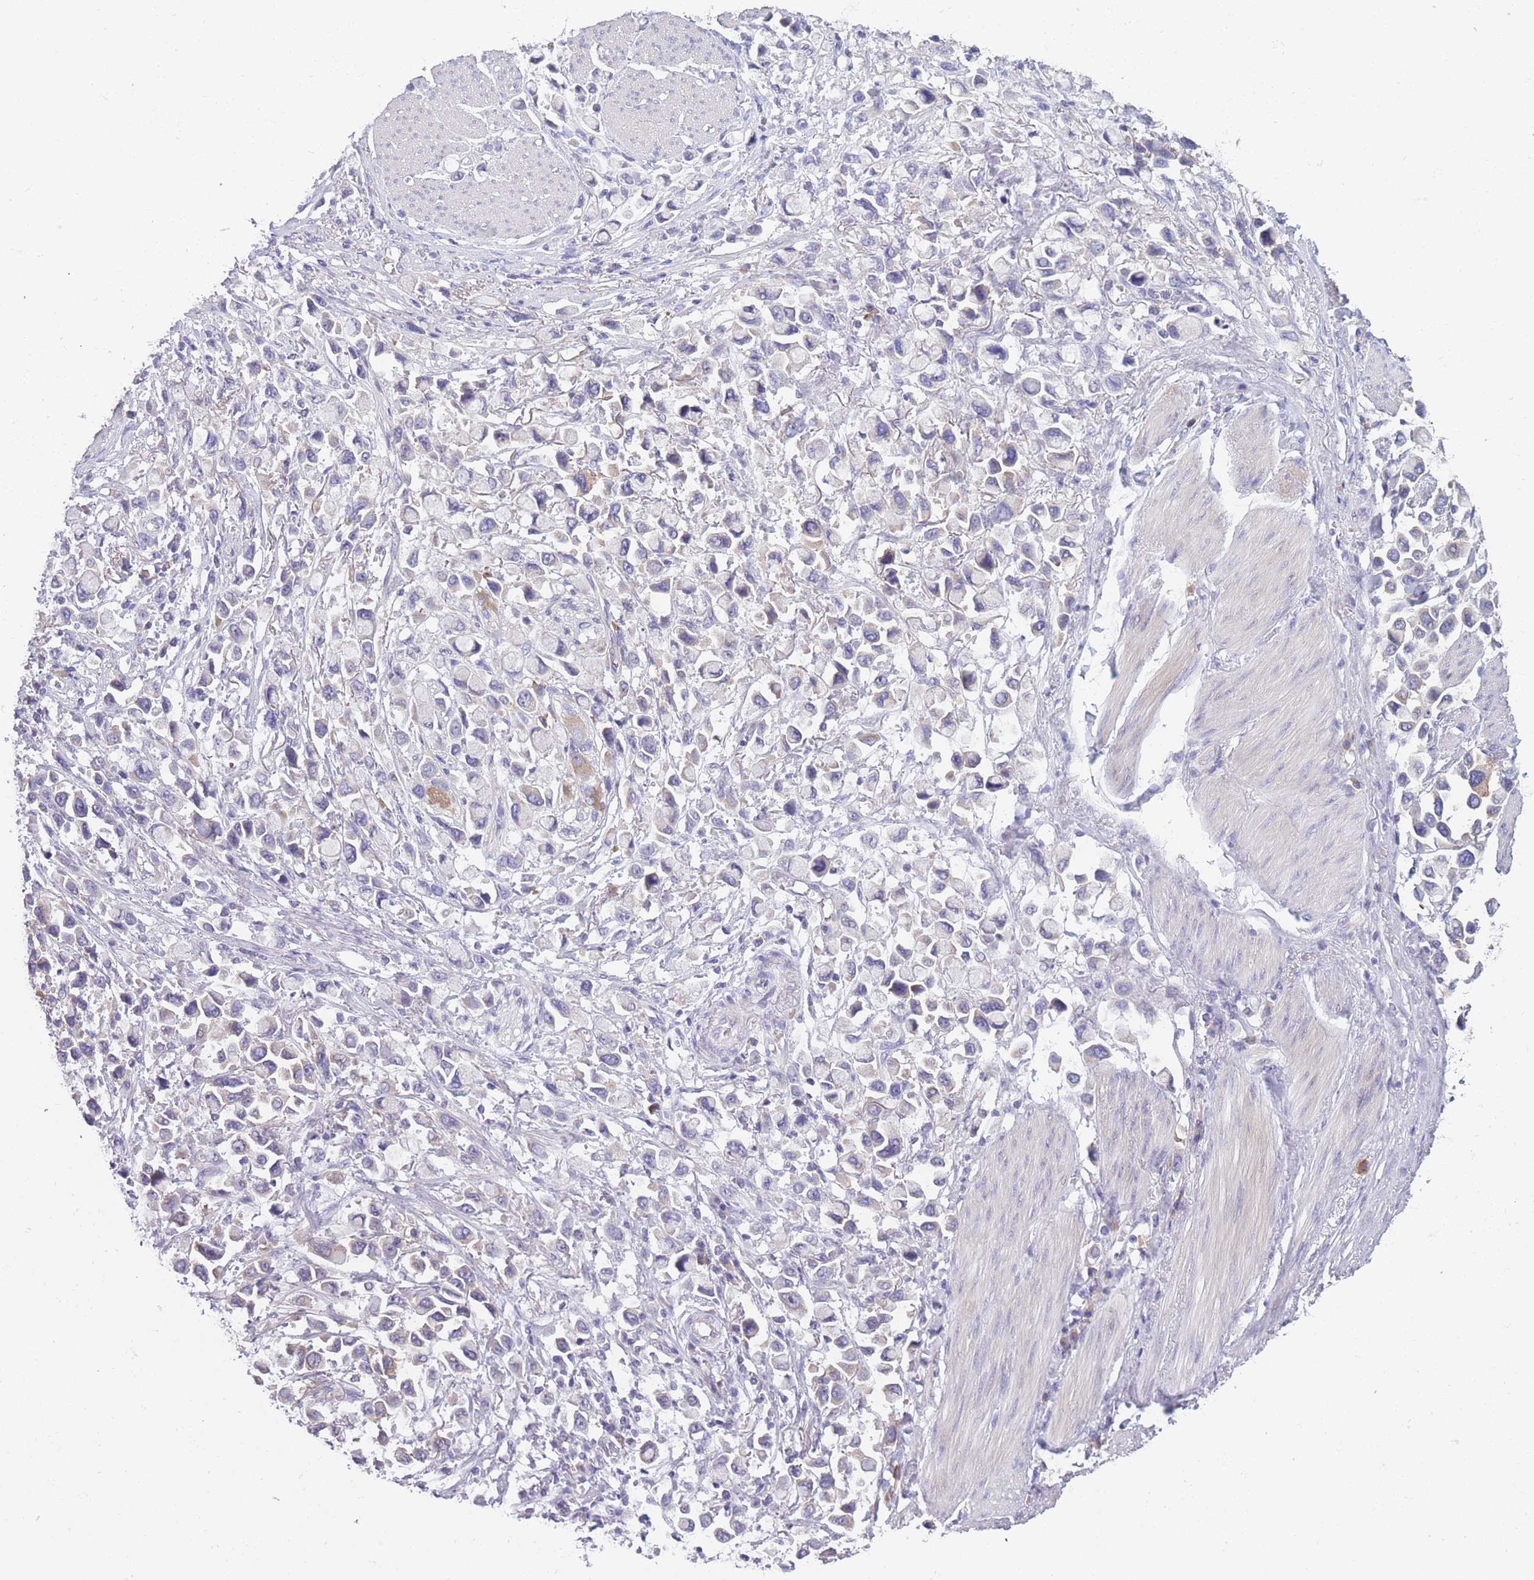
{"staining": {"intensity": "negative", "quantity": "none", "location": "none"}, "tissue": "stomach cancer", "cell_type": "Tumor cells", "image_type": "cancer", "snomed": [{"axis": "morphology", "description": "Adenocarcinoma, NOS"}, {"axis": "topography", "description": "Stomach"}], "caption": "IHC histopathology image of stomach cancer stained for a protein (brown), which demonstrates no staining in tumor cells.", "gene": "NDUFAF6", "patient": {"sex": "female", "age": 81}}